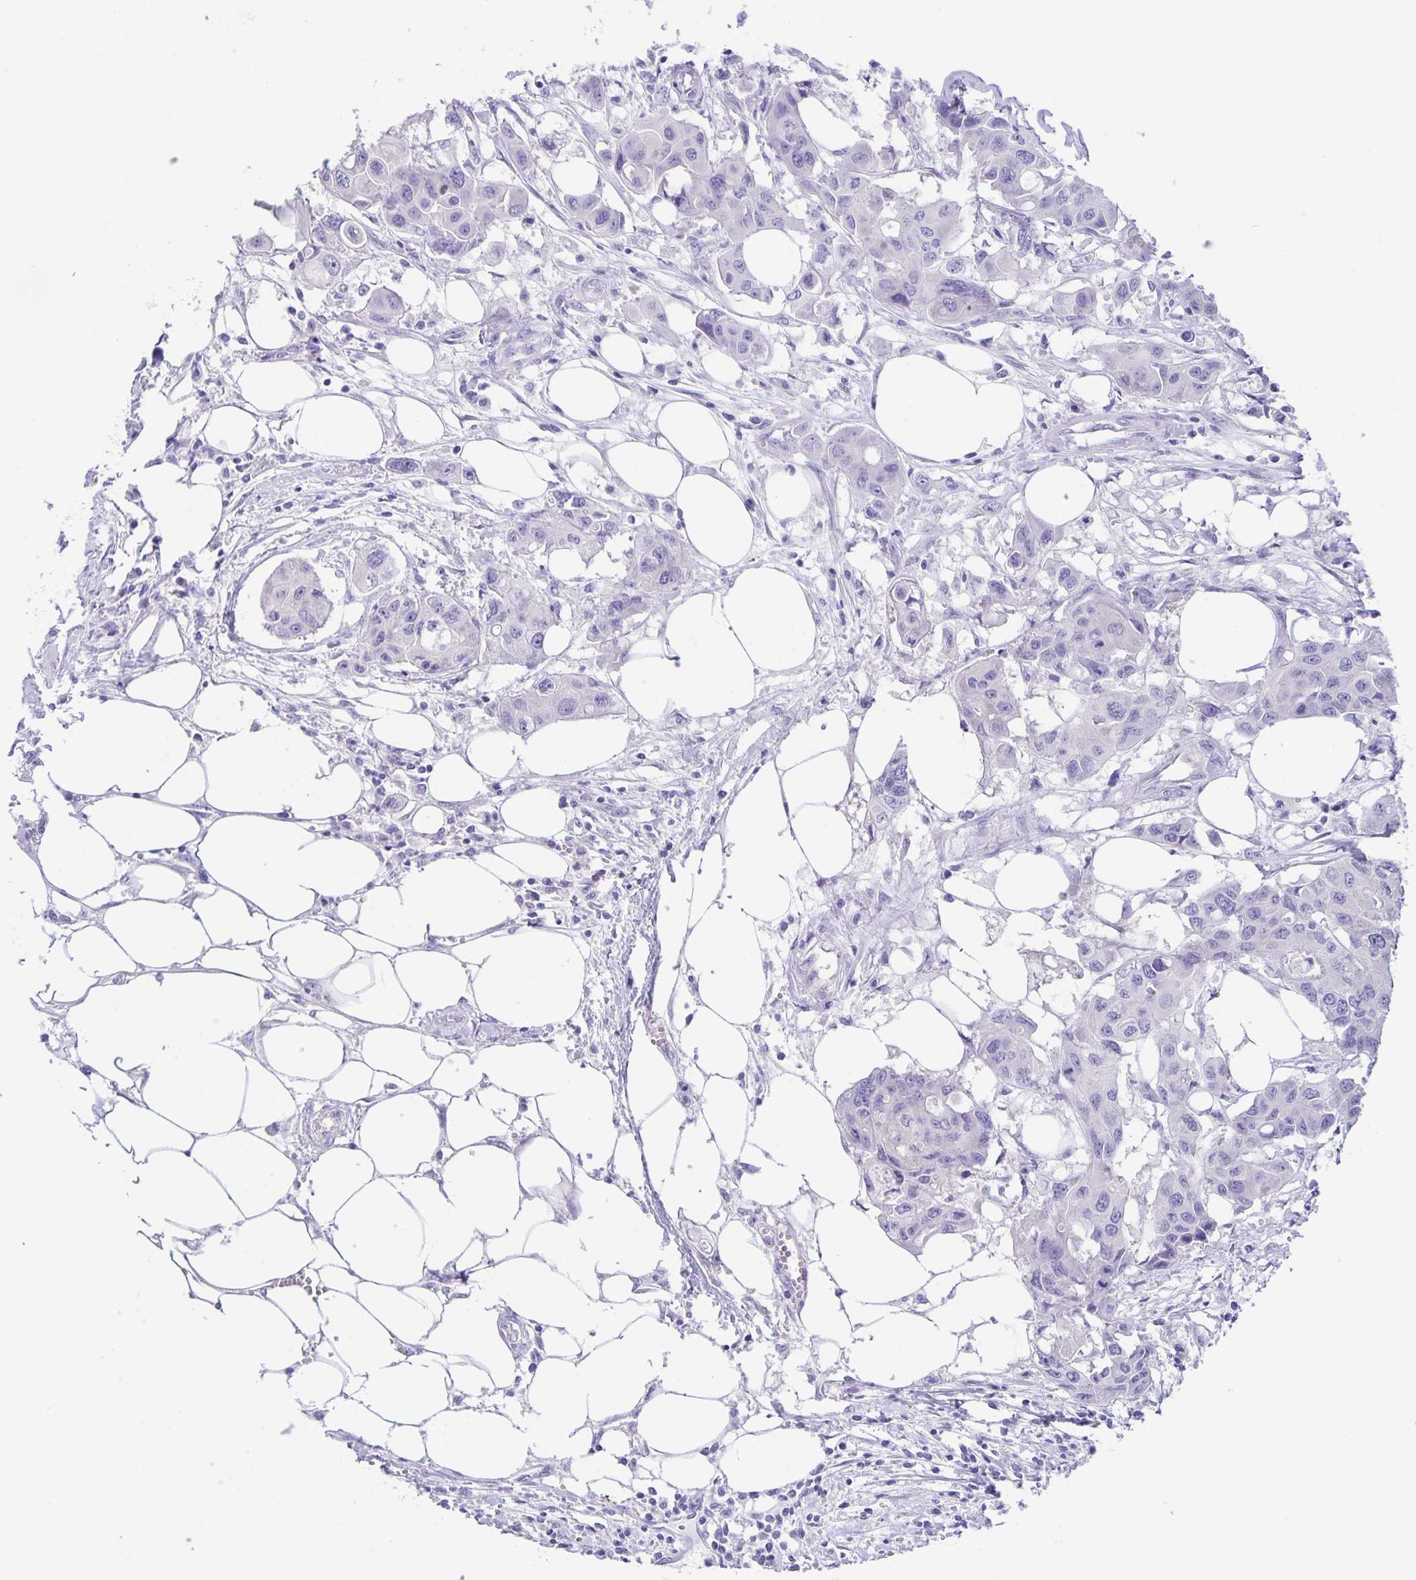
{"staining": {"intensity": "negative", "quantity": "none", "location": "none"}, "tissue": "colorectal cancer", "cell_type": "Tumor cells", "image_type": "cancer", "snomed": [{"axis": "morphology", "description": "Adenocarcinoma, NOS"}, {"axis": "topography", "description": "Colon"}], "caption": "Photomicrograph shows no protein positivity in tumor cells of adenocarcinoma (colorectal) tissue.", "gene": "CAPSL", "patient": {"sex": "male", "age": 77}}